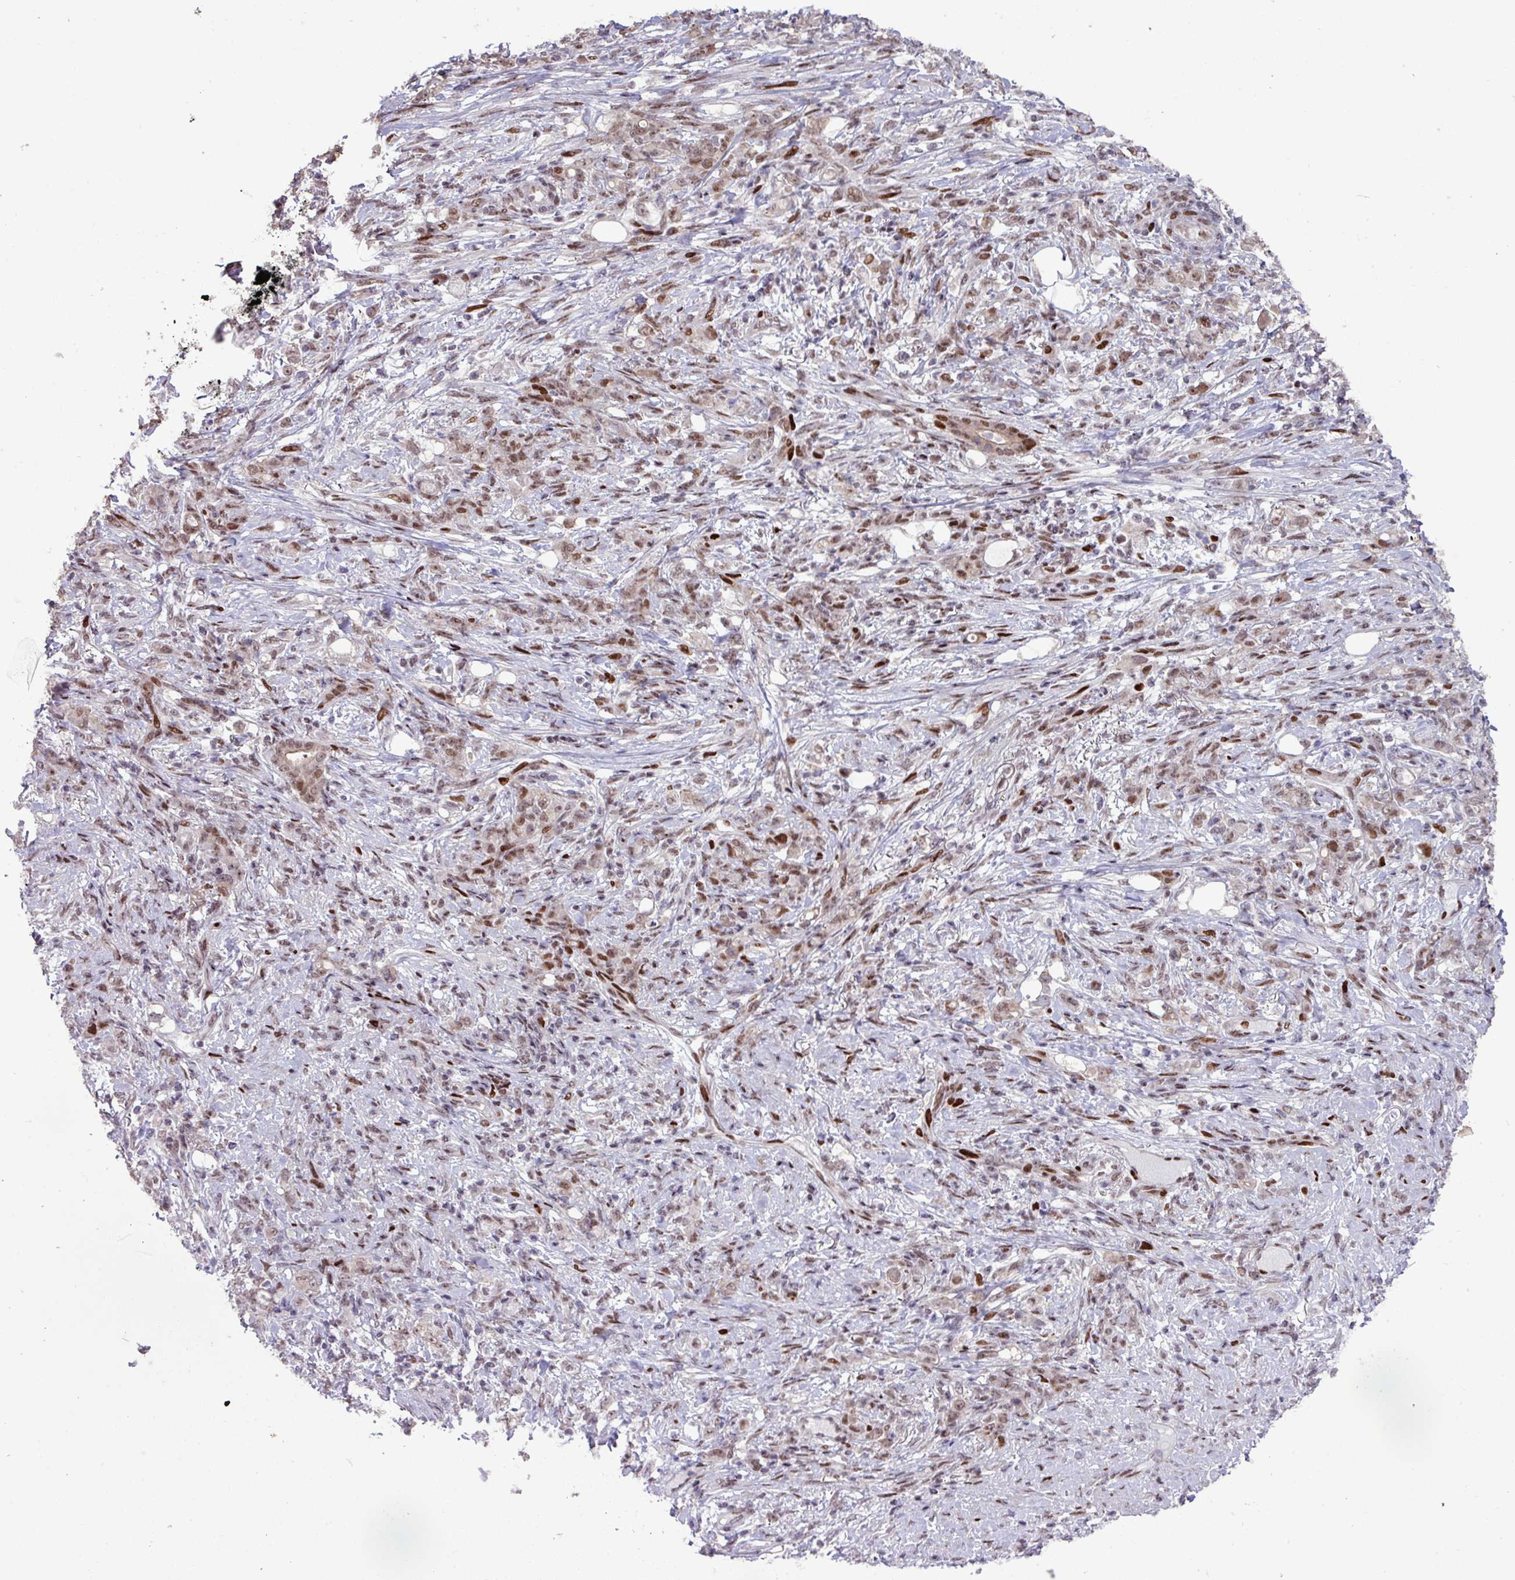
{"staining": {"intensity": "weak", "quantity": ">75%", "location": "nuclear"}, "tissue": "stomach cancer", "cell_type": "Tumor cells", "image_type": "cancer", "snomed": [{"axis": "morphology", "description": "Adenocarcinoma, NOS"}, {"axis": "topography", "description": "Stomach"}], "caption": "This is an image of immunohistochemistry (IHC) staining of stomach cancer, which shows weak staining in the nuclear of tumor cells.", "gene": "ZNF709", "patient": {"sex": "female", "age": 79}}